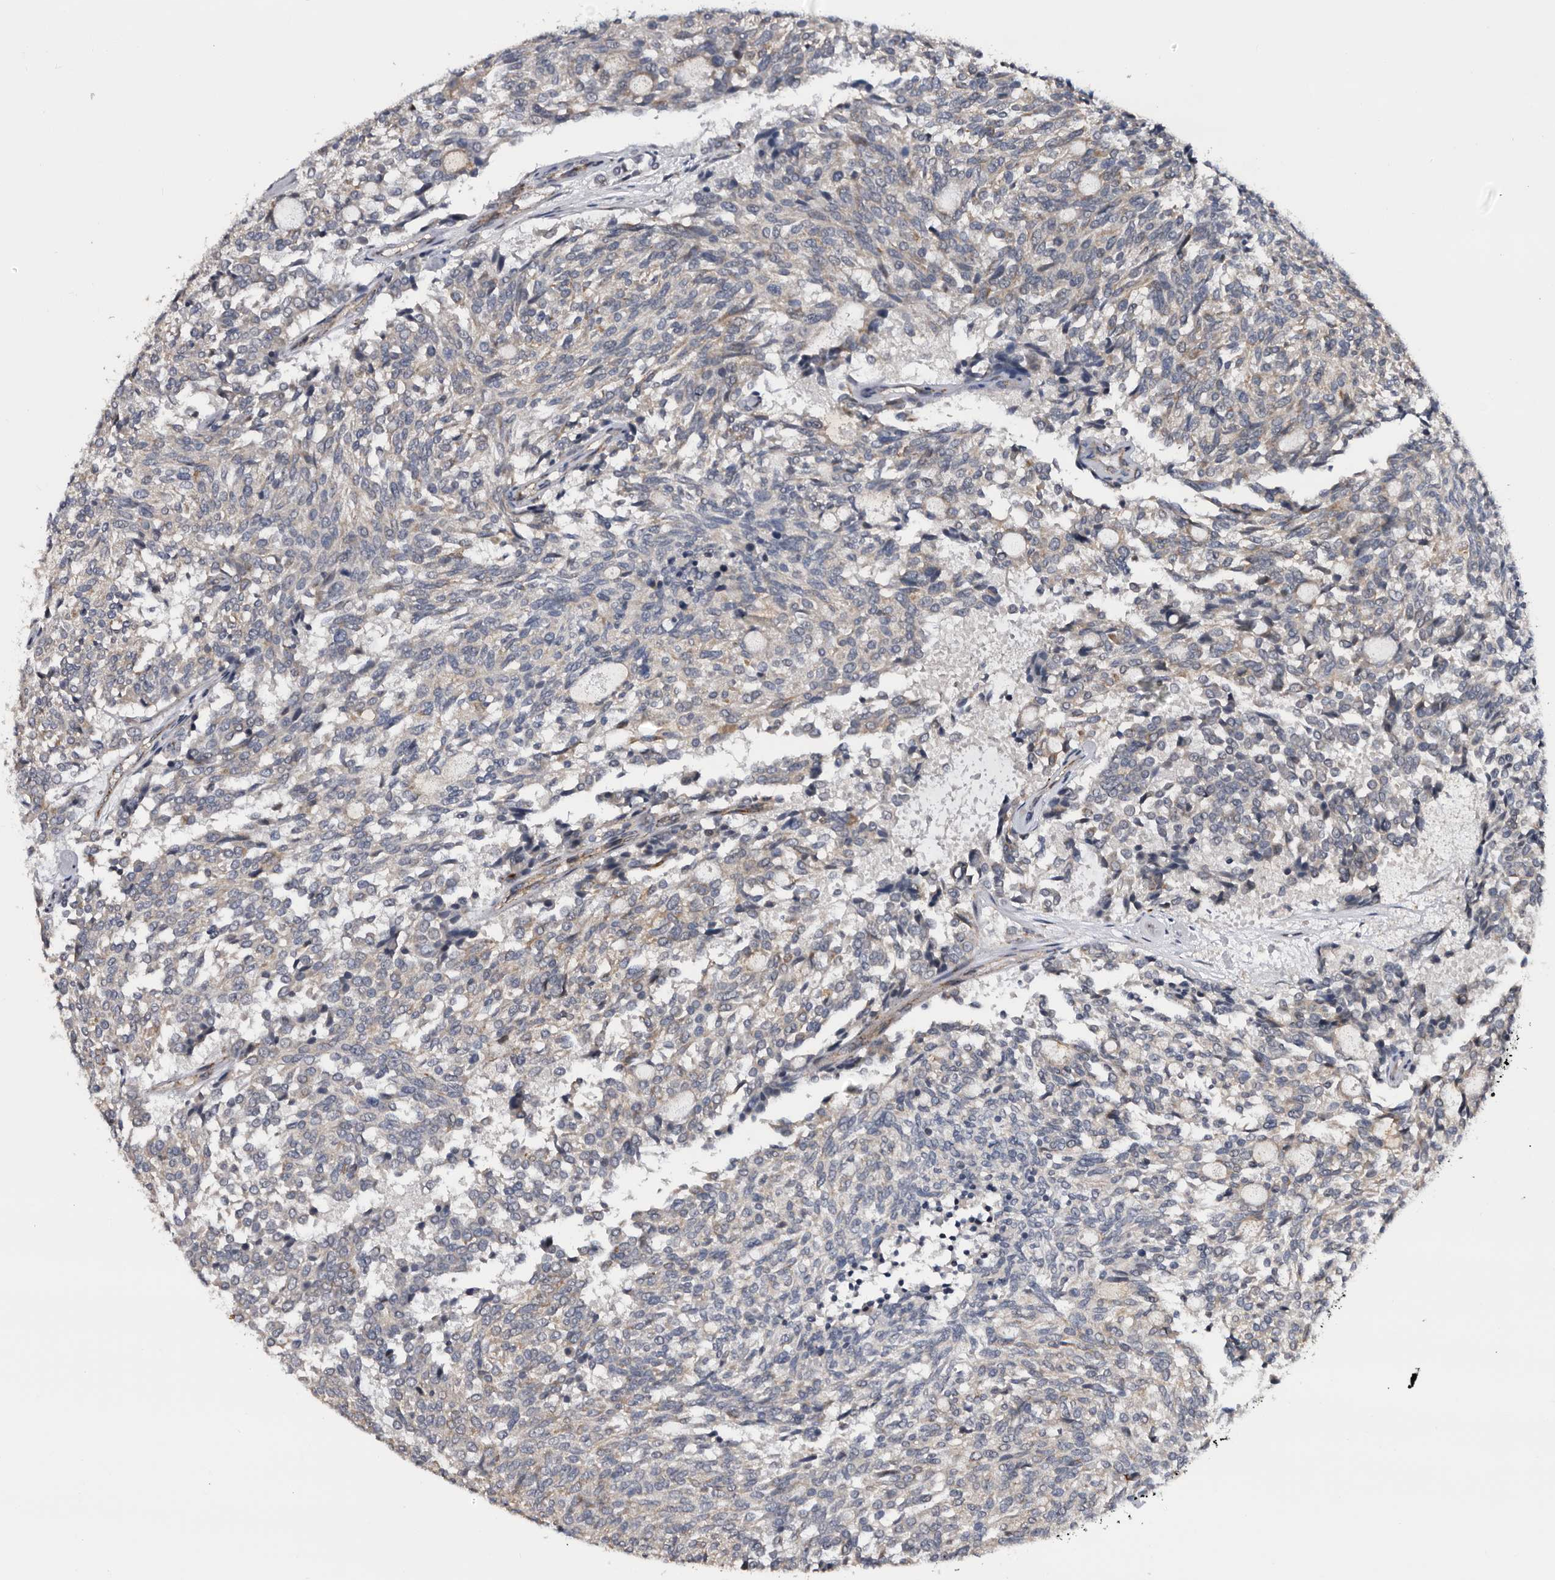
{"staining": {"intensity": "negative", "quantity": "none", "location": "none"}, "tissue": "carcinoid", "cell_type": "Tumor cells", "image_type": "cancer", "snomed": [{"axis": "morphology", "description": "Carcinoid, malignant, NOS"}, {"axis": "topography", "description": "Pancreas"}], "caption": "Carcinoid was stained to show a protein in brown. There is no significant staining in tumor cells.", "gene": "ARMCX2", "patient": {"sex": "female", "age": 54}}